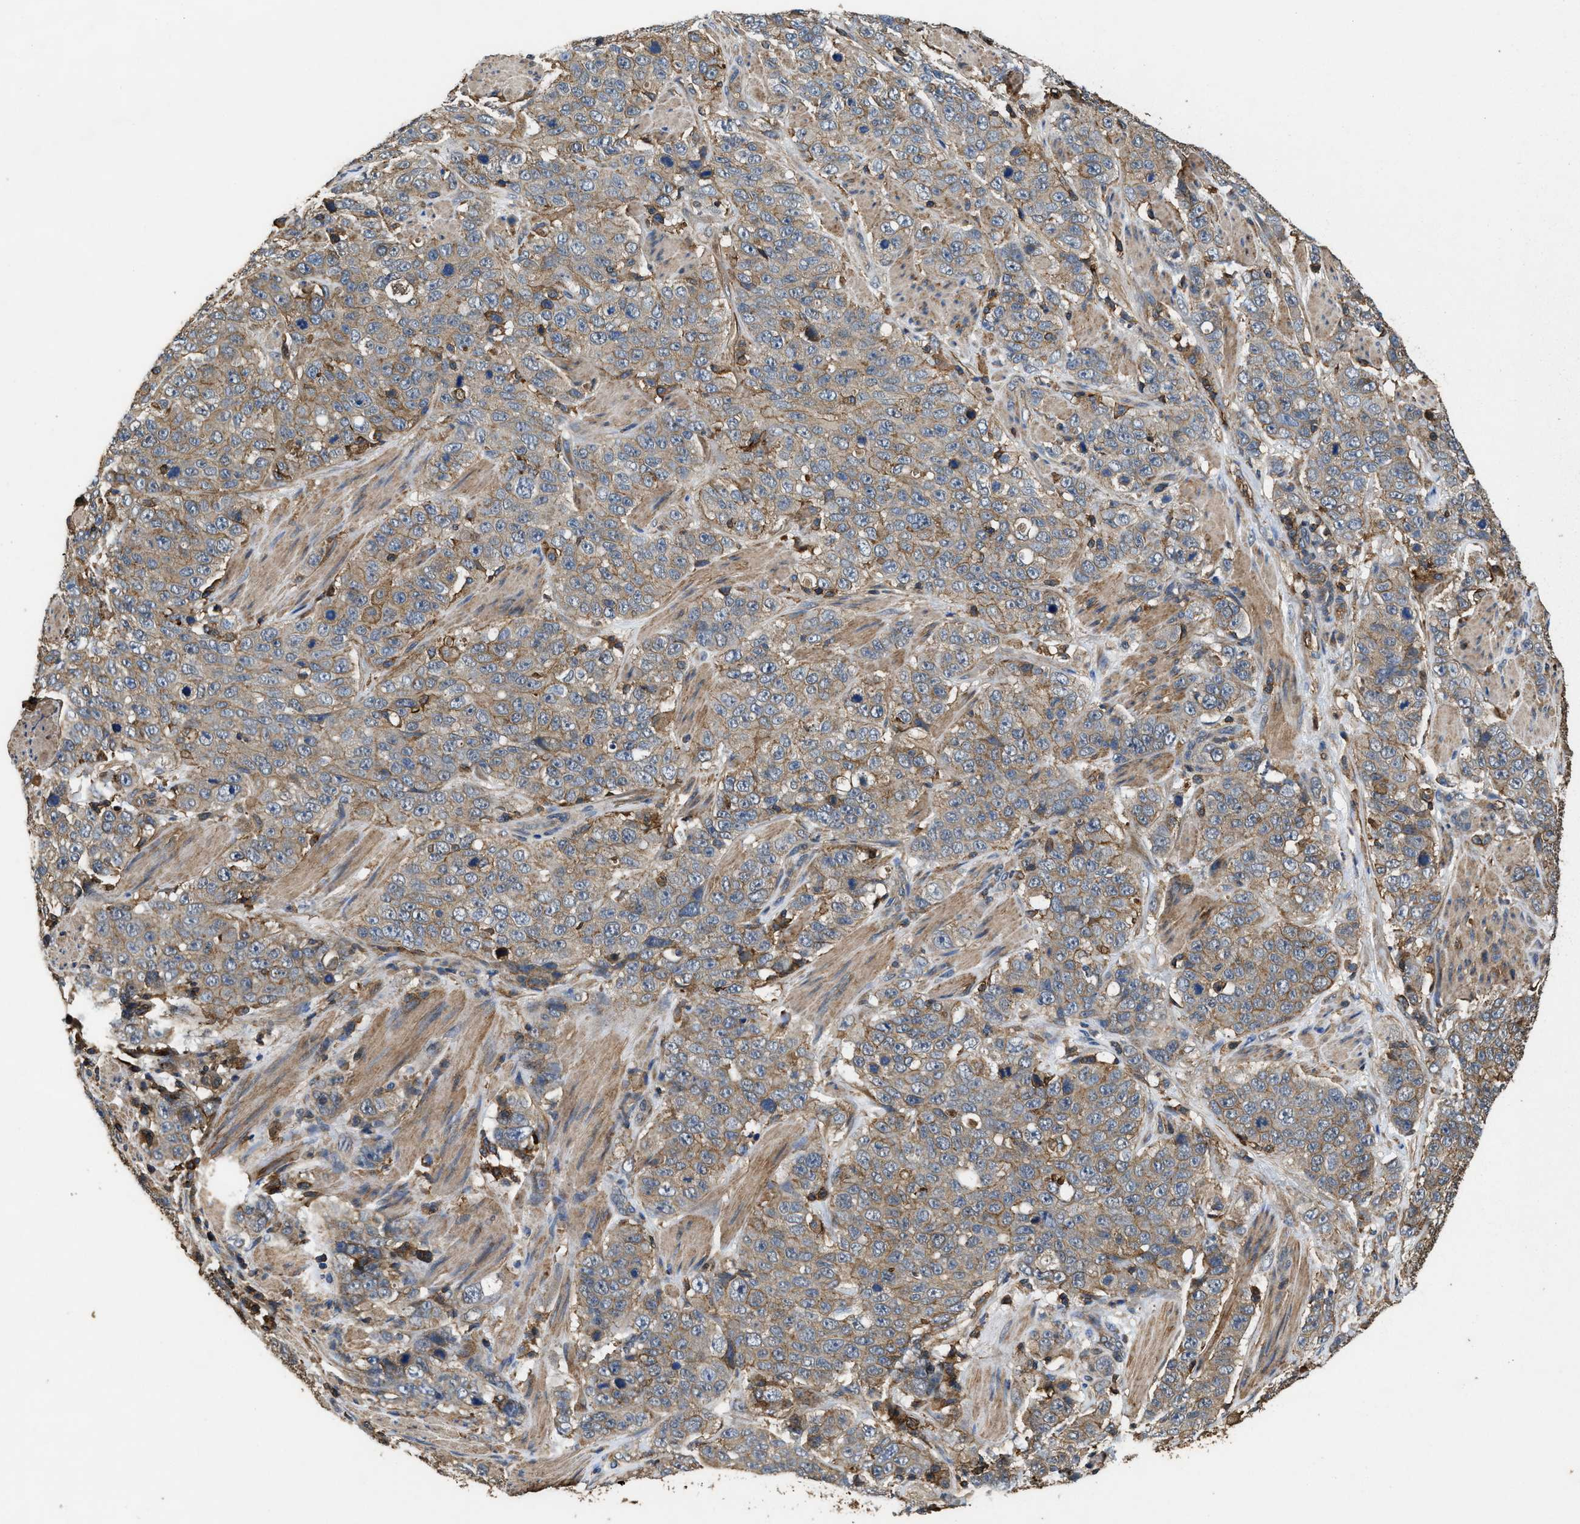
{"staining": {"intensity": "weak", "quantity": ">75%", "location": "cytoplasmic/membranous"}, "tissue": "stomach cancer", "cell_type": "Tumor cells", "image_type": "cancer", "snomed": [{"axis": "morphology", "description": "Adenocarcinoma, NOS"}, {"axis": "topography", "description": "Stomach"}], "caption": "Weak cytoplasmic/membranous positivity is identified in about >75% of tumor cells in stomach cancer.", "gene": "LINGO2", "patient": {"sex": "male", "age": 48}}